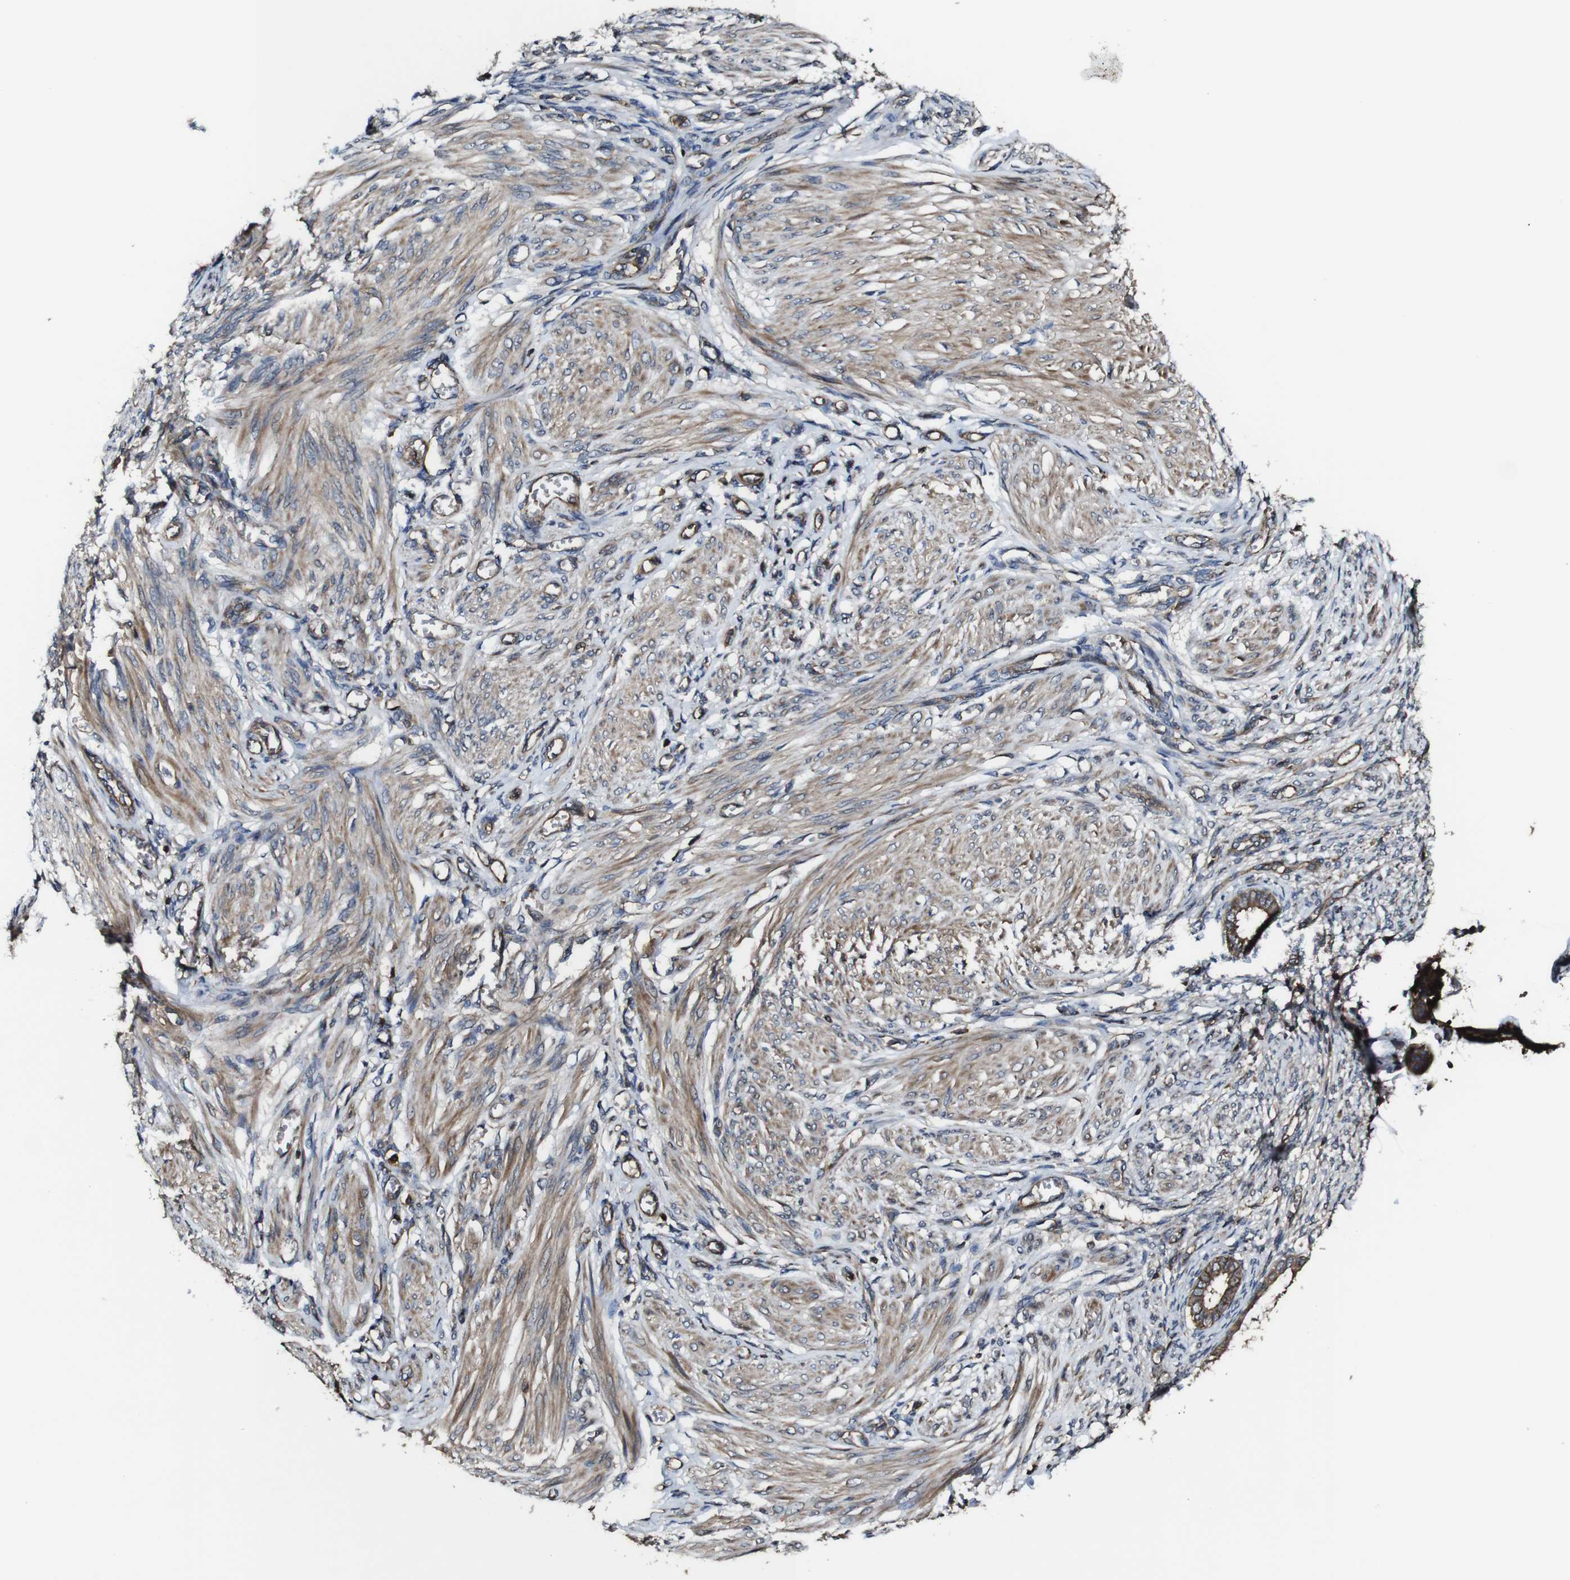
{"staining": {"intensity": "weak", "quantity": "<25%", "location": "cytoplasmic/membranous"}, "tissue": "endometrium", "cell_type": "Cells in endometrial stroma", "image_type": "normal", "snomed": [{"axis": "morphology", "description": "Normal tissue, NOS"}, {"axis": "topography", "description": "Endometrium"}], "caption": "A high-resolution histopathology image shows IHC staining of unremarkable endometrium, which displays no significant expression in cells in endometrial stroma. Nuclei are stained in blue.", "gene": "TNIK", "patient": {"sex": "female", "age": 72}}